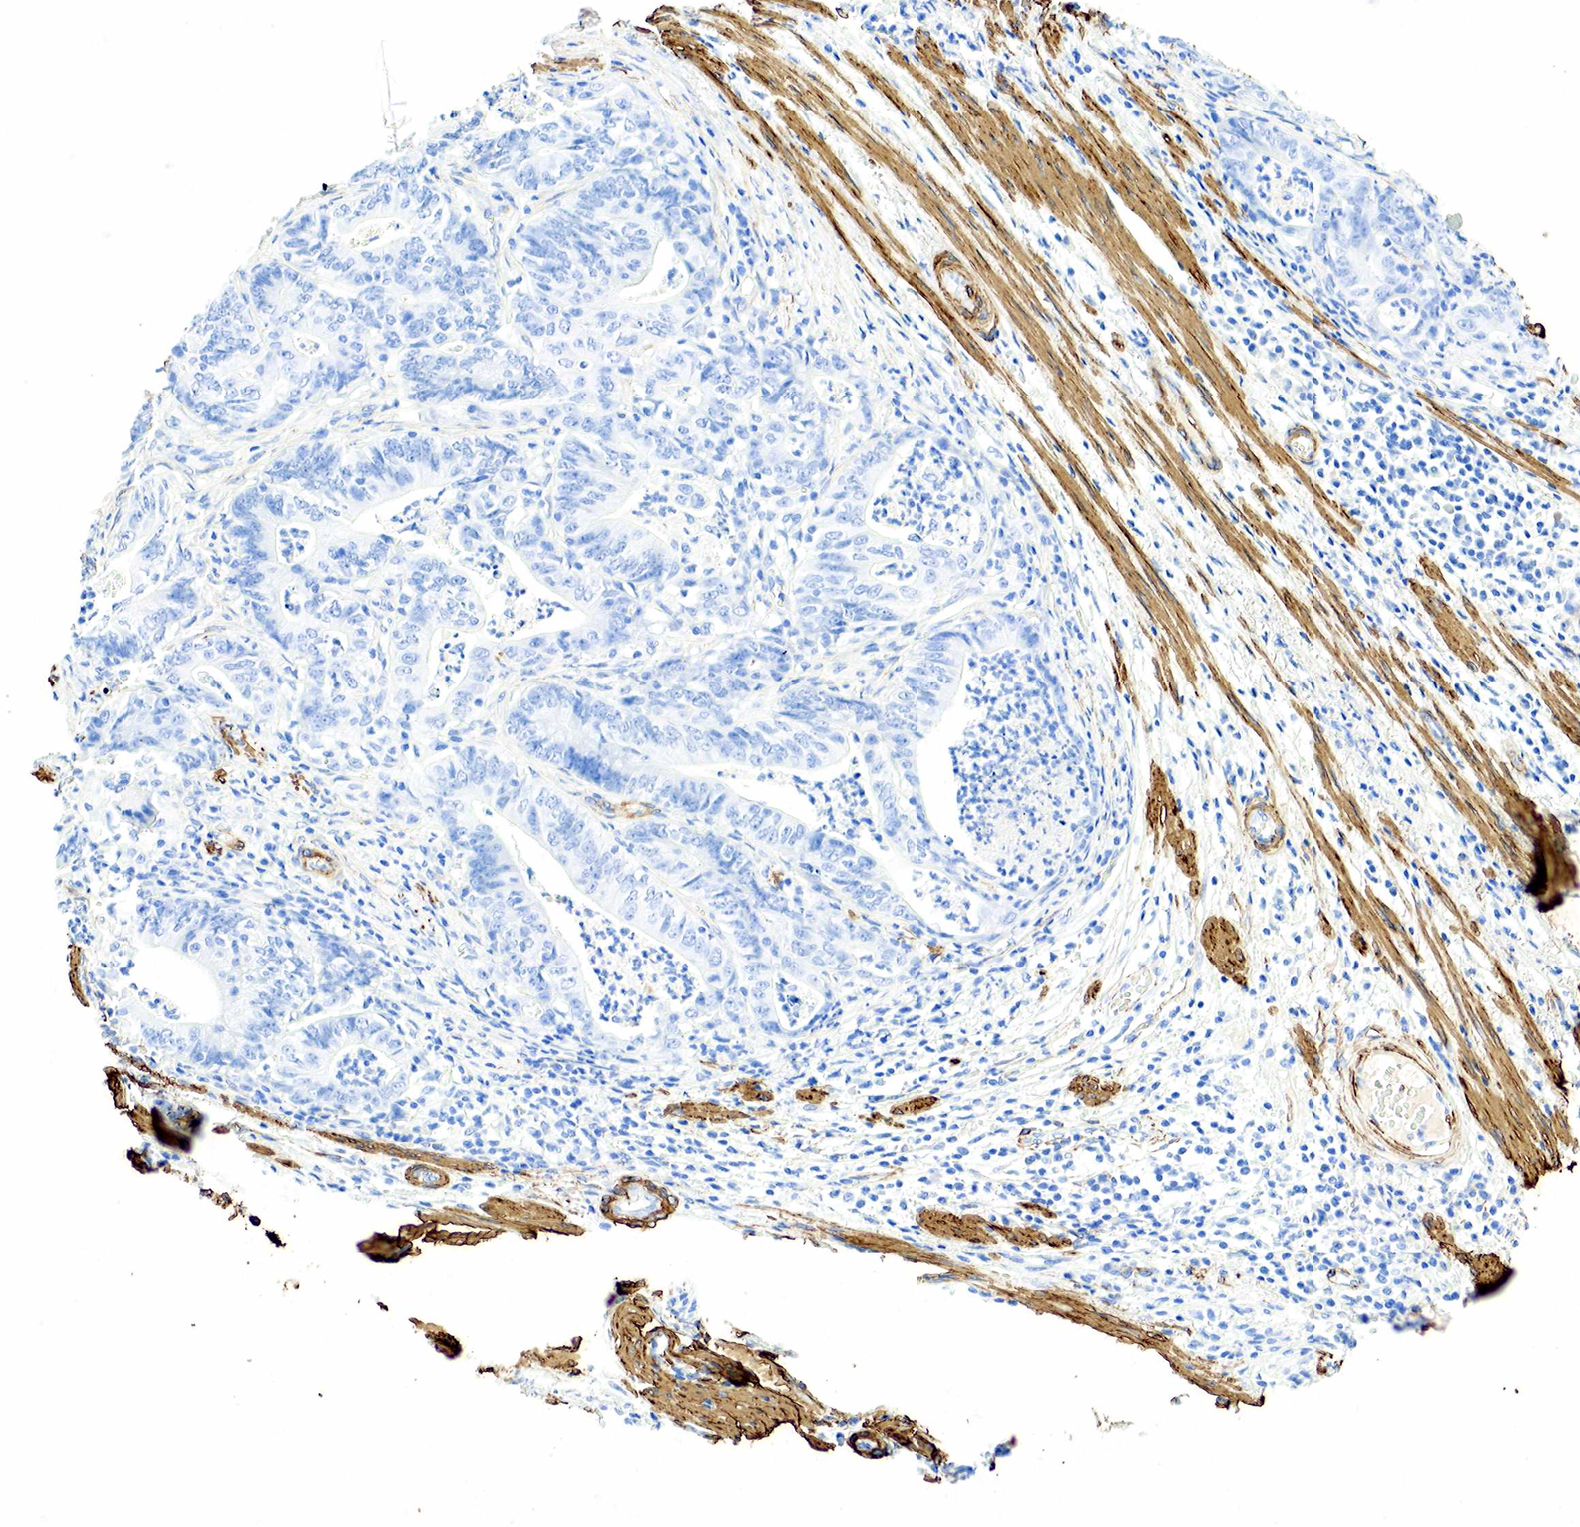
{"staining": {"intensity": "negative", "quantity": "none", "location": "none"}, "tissue": "liver cancer", "cell_type": "Tumor cells", "image_type": "cancer", "snomed": [{"axis": "morphology", "description": "Carcinoma, Hepatocellular, NOS"}, {"axis": "topography", "description": "Liver"}], "caption": "The histopathology image shows no significant expression in tumor cells of liver cancer.", "gene": "ACTA1", "patient": {"sex": "female", "age": 85}}